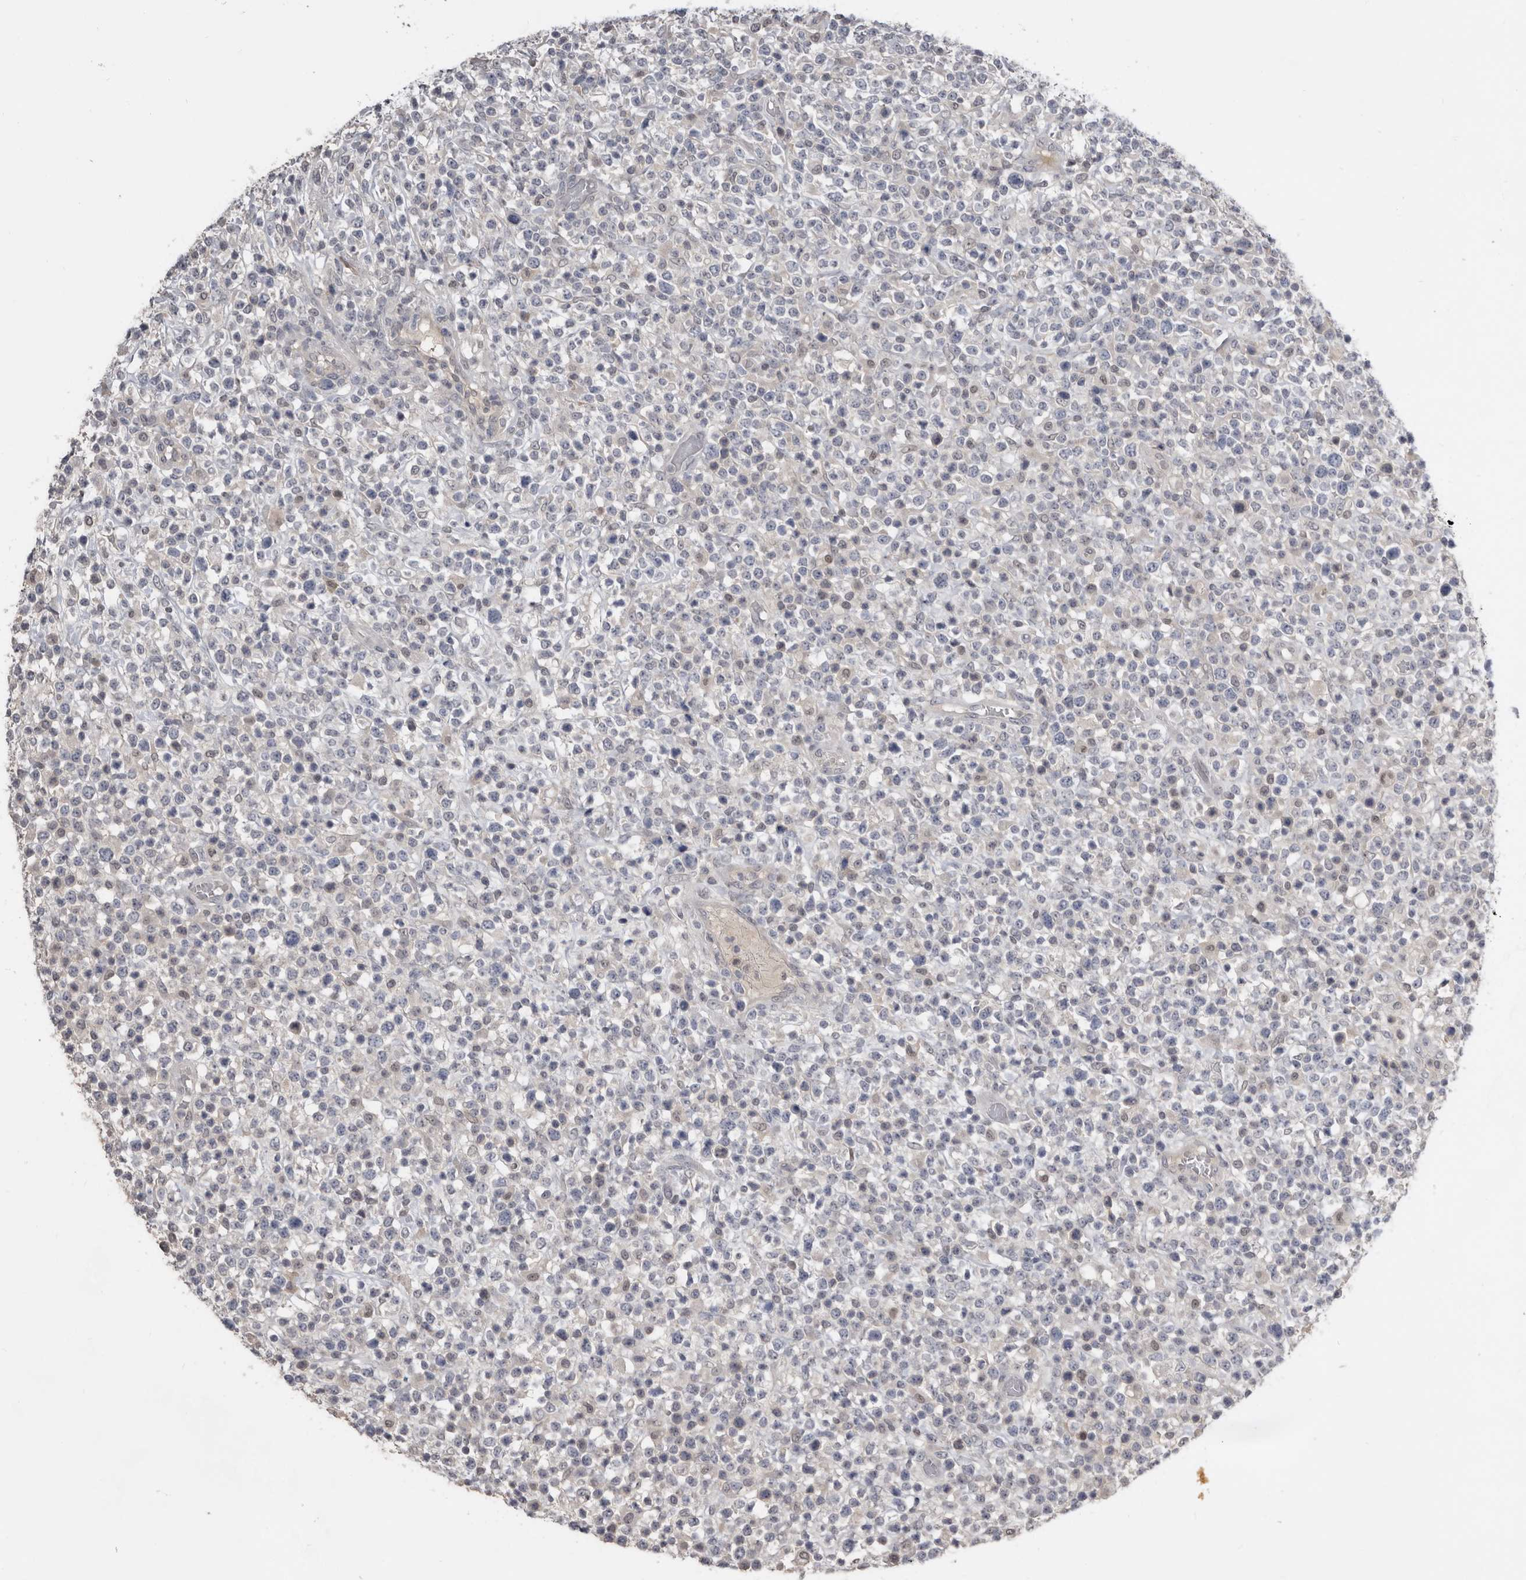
{"staining": {"intensity": "negative", "quantity": "none", "location": "none"}, "tissue": "lymphoma", "cell_type": "Tumor cells", "image_type": "cancer", "snomed": [{"axis": "morphology", "description": "Malignant lymphoma, non-Hodgkin's type, High grade"}, {"axis": "topography", "description": "Colon"}], "caption": "High magnification brightfield microscopy of lymphoma stained with DAB (3,3'-diaminobenzidine) (brown) and counterstained with hematoxylin (blue): tumor cells show no significant expression. (DAB immunohistochemistry with hematoxylin counter stain).", "gene": "RBKS", "patient": {"sex": "female", "age": 53}}